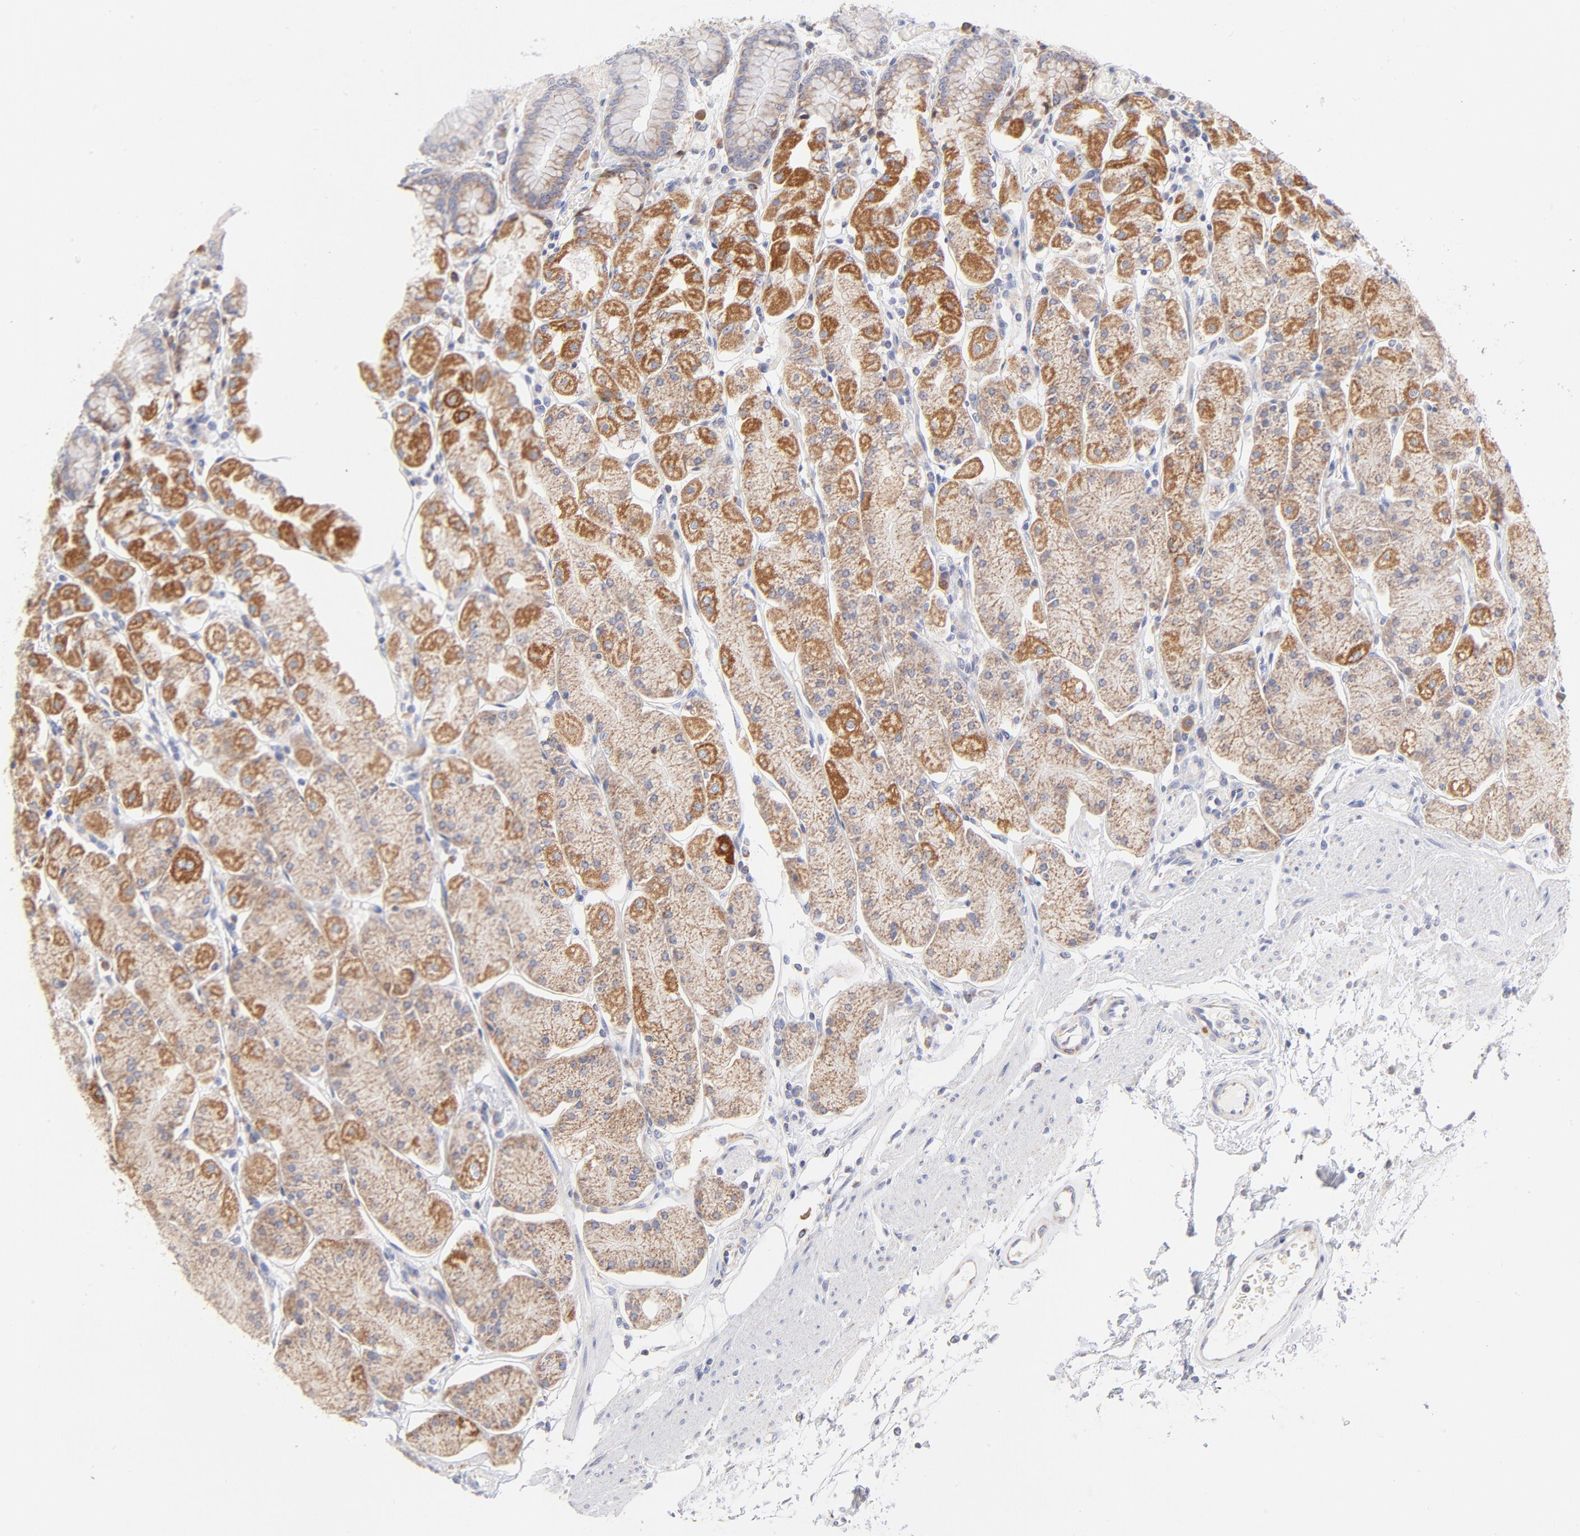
{"staining": {"intensity": "moderate", "quantity": "25%-75%", "location": "cytoplasmic/membranous"}, "tissue": "stomach", "cell_type": "Glandular cells", "image_type": "normal", "snomed": [{"axis": "morphology", "description": "Normal tissue, NOS"}, {"axis": "topography", "description": "Stomach, upper"}, {"axis": "topography", "description": "Stomach"}], "caption": "Glandular cells display moderate cytoplasmic/membranous expression in about 25%-75% of cells in normal stomach.", "gene": "TIMM8A", "patient": {"sex": "male", "age": 76}}